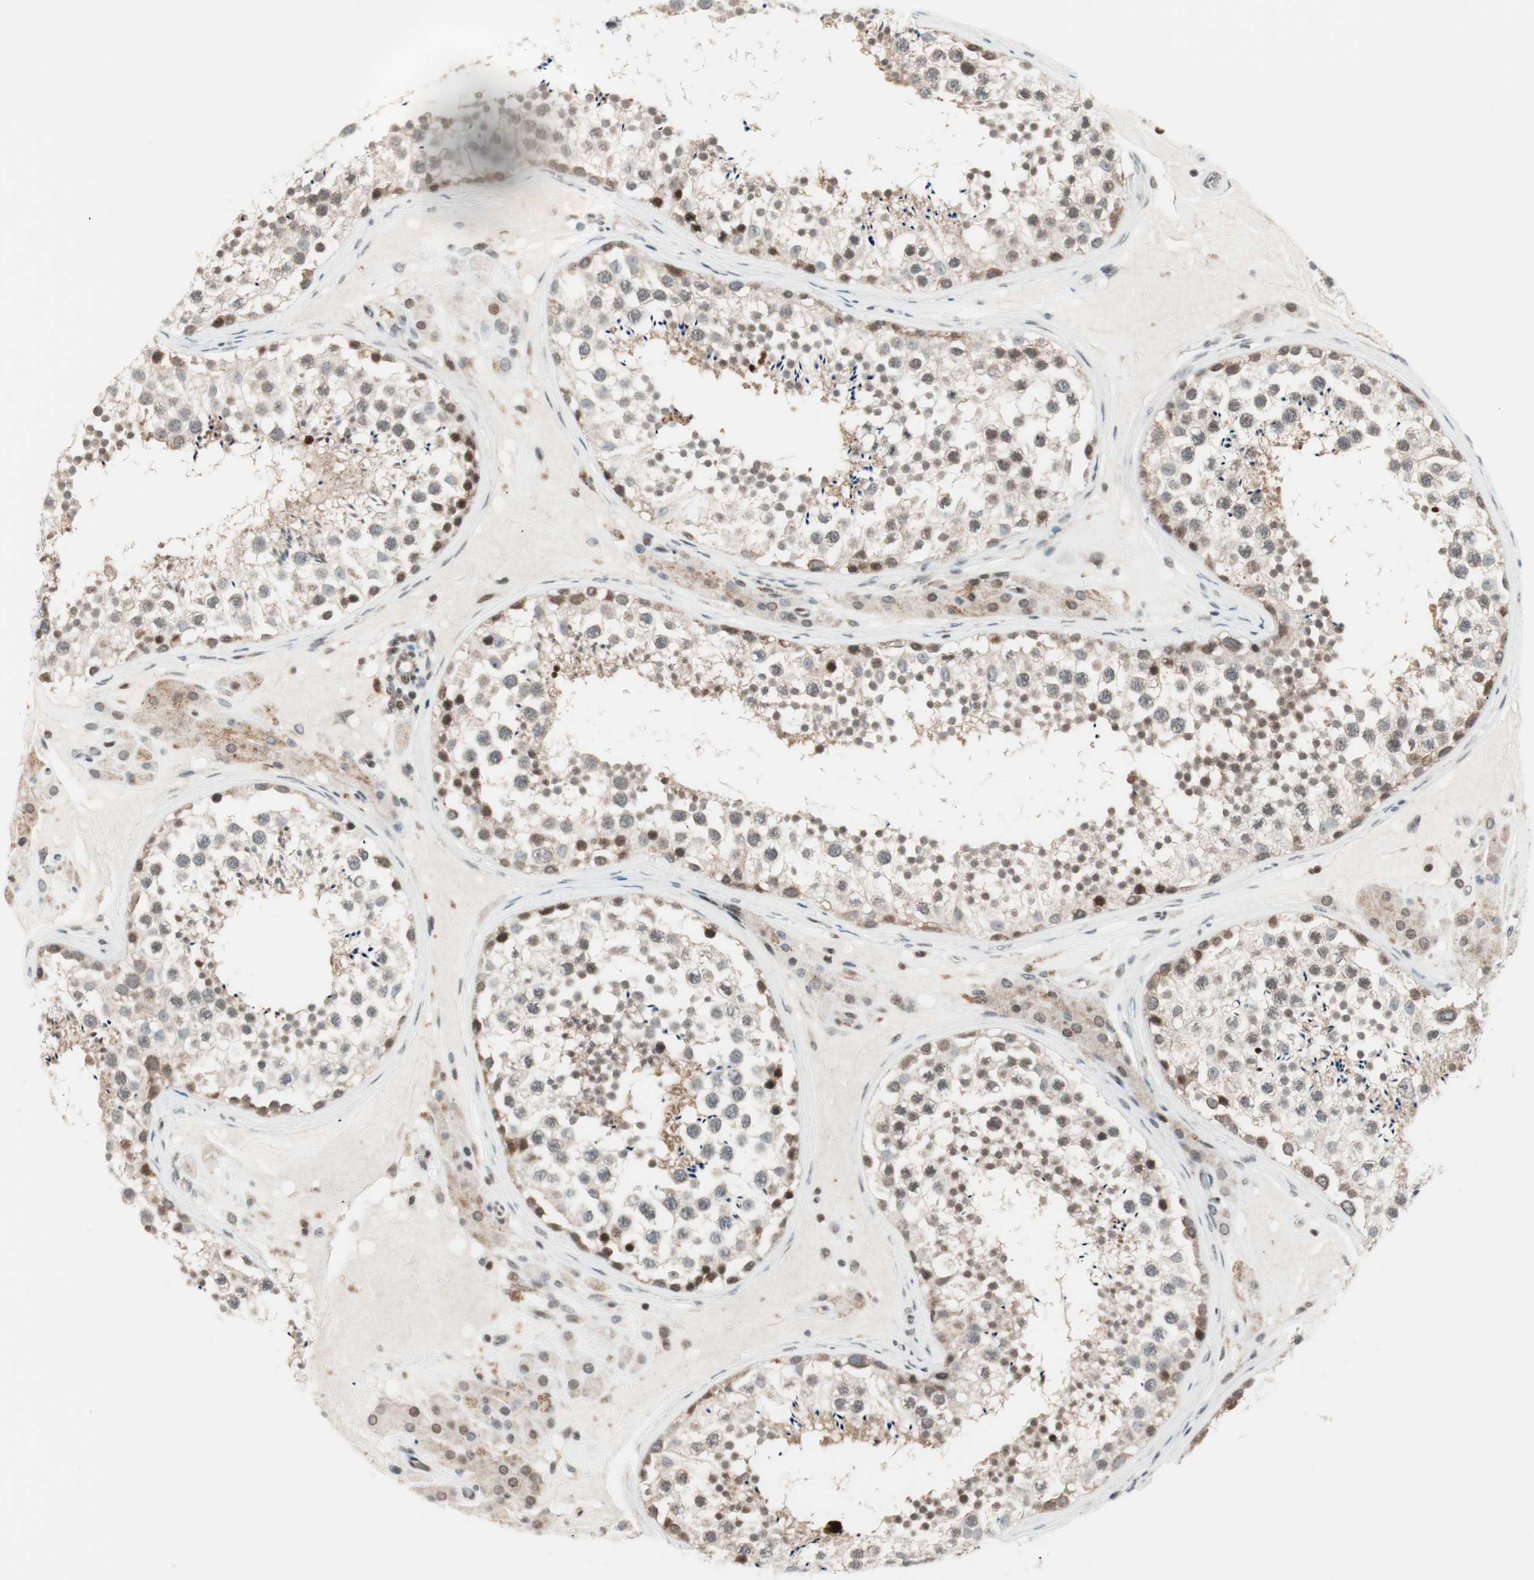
{"staining": {"intensity": "moderate", "quantity": "25%-75%", "location": "cytoplasmic/membranous,nuclear"}, "tissue": "testis", "cell_type": "Cells in seminiferous ducts", "image_type": "normal", "snomed": [{"axis": "morphology", "description": "Normal tissue, NOS"}, {"axis": "topography", "description": "Testis"}], "caption": "DAB immunohistochemical staining of benign testis exhibits moderate cytoplasmic/membranous,nuclear protein expression in about 25%-75% of cells in seminiferous ducts.", "gene": "TPT1", "patient": {"sex": "male", "age": 46}}